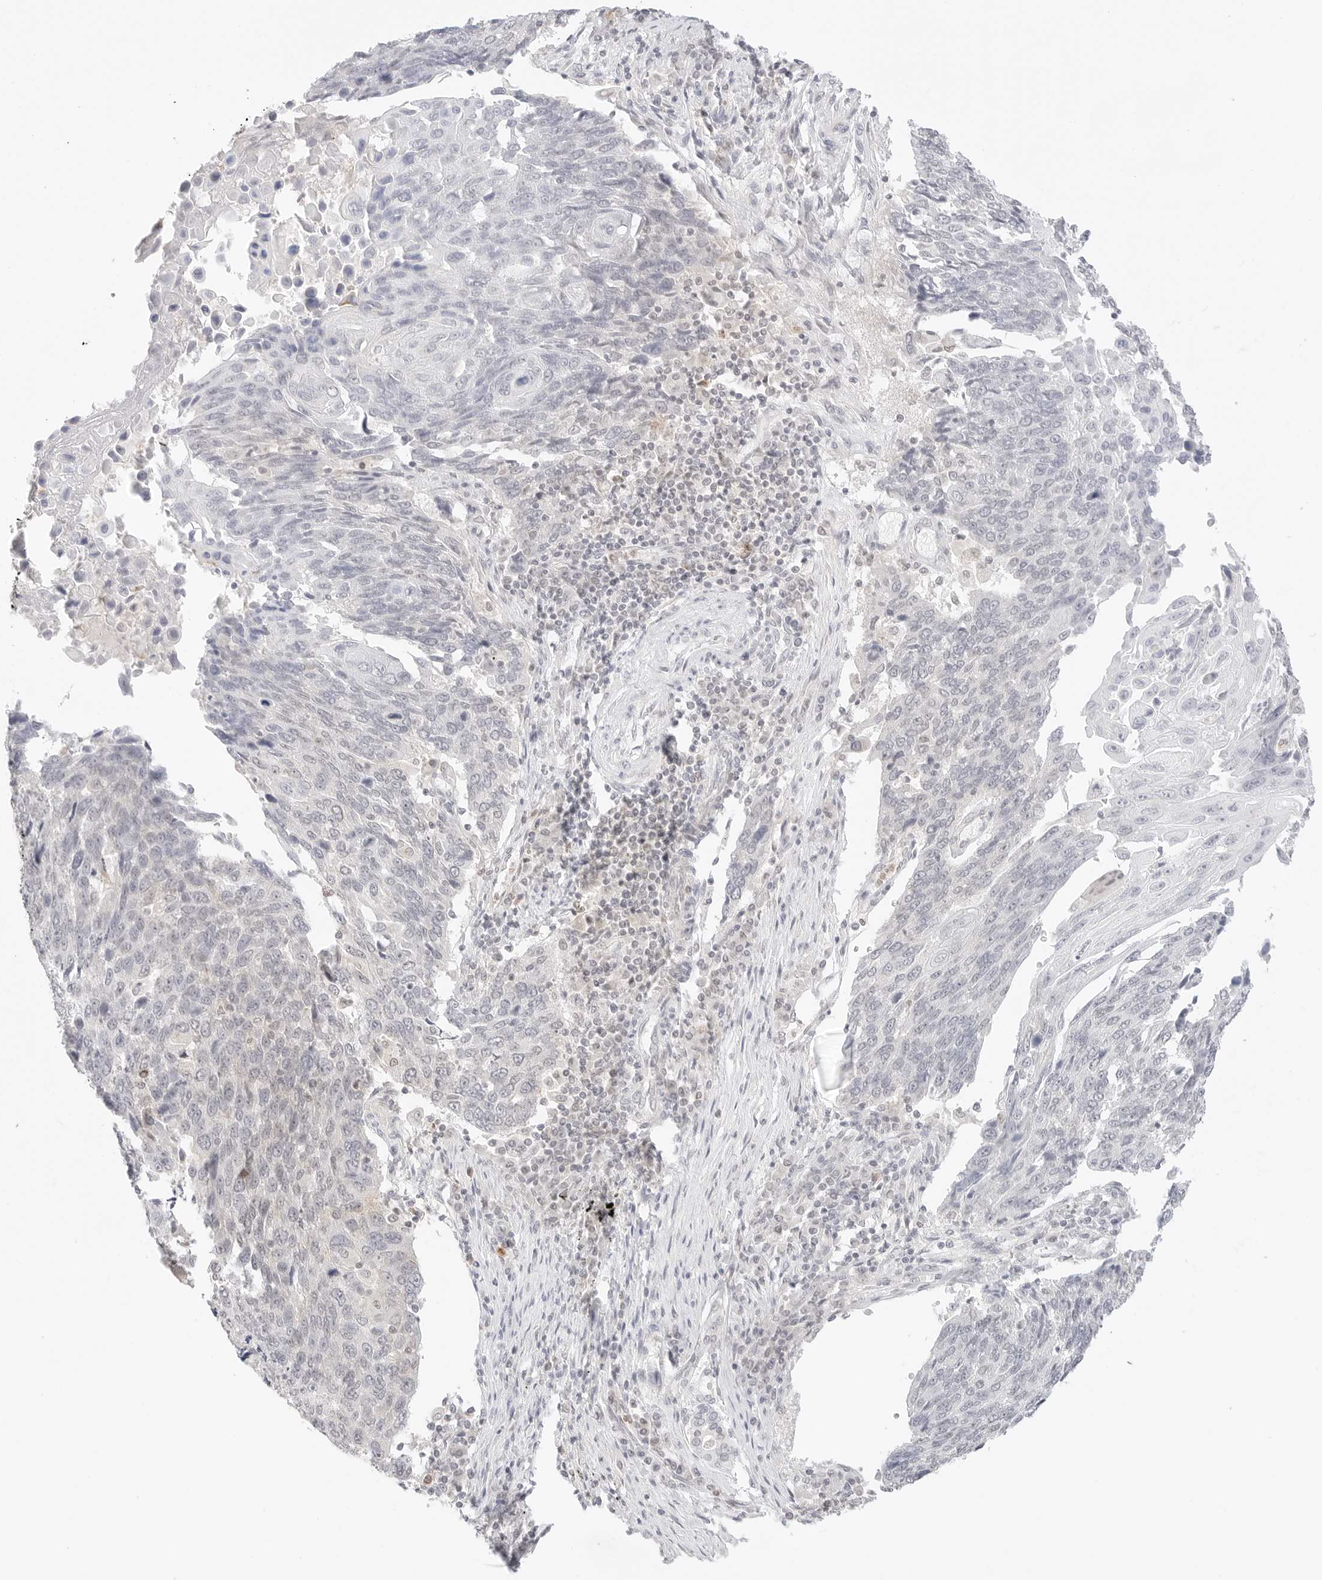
{"staining": {"intensity": "negative", "quantity": "none", "location": "none"}, "tissue": "lung cancer", "cell_type": "Tumor cells", "image_type": "cancer", "snomed": [{"axis": "morphology", "description": "Squamous cell carcinoma, NOS"}, {"axis": "topography", "description": "Lung"}], "caption": "DAB (3,3'-diaminobenzidine) immunohistochemical staining of human lung cancer (squamous cell carcinoma) displays no significant staining in tumor cells.", "gene": "GNAS", "patient": {"sex": "male", "age": 66}}